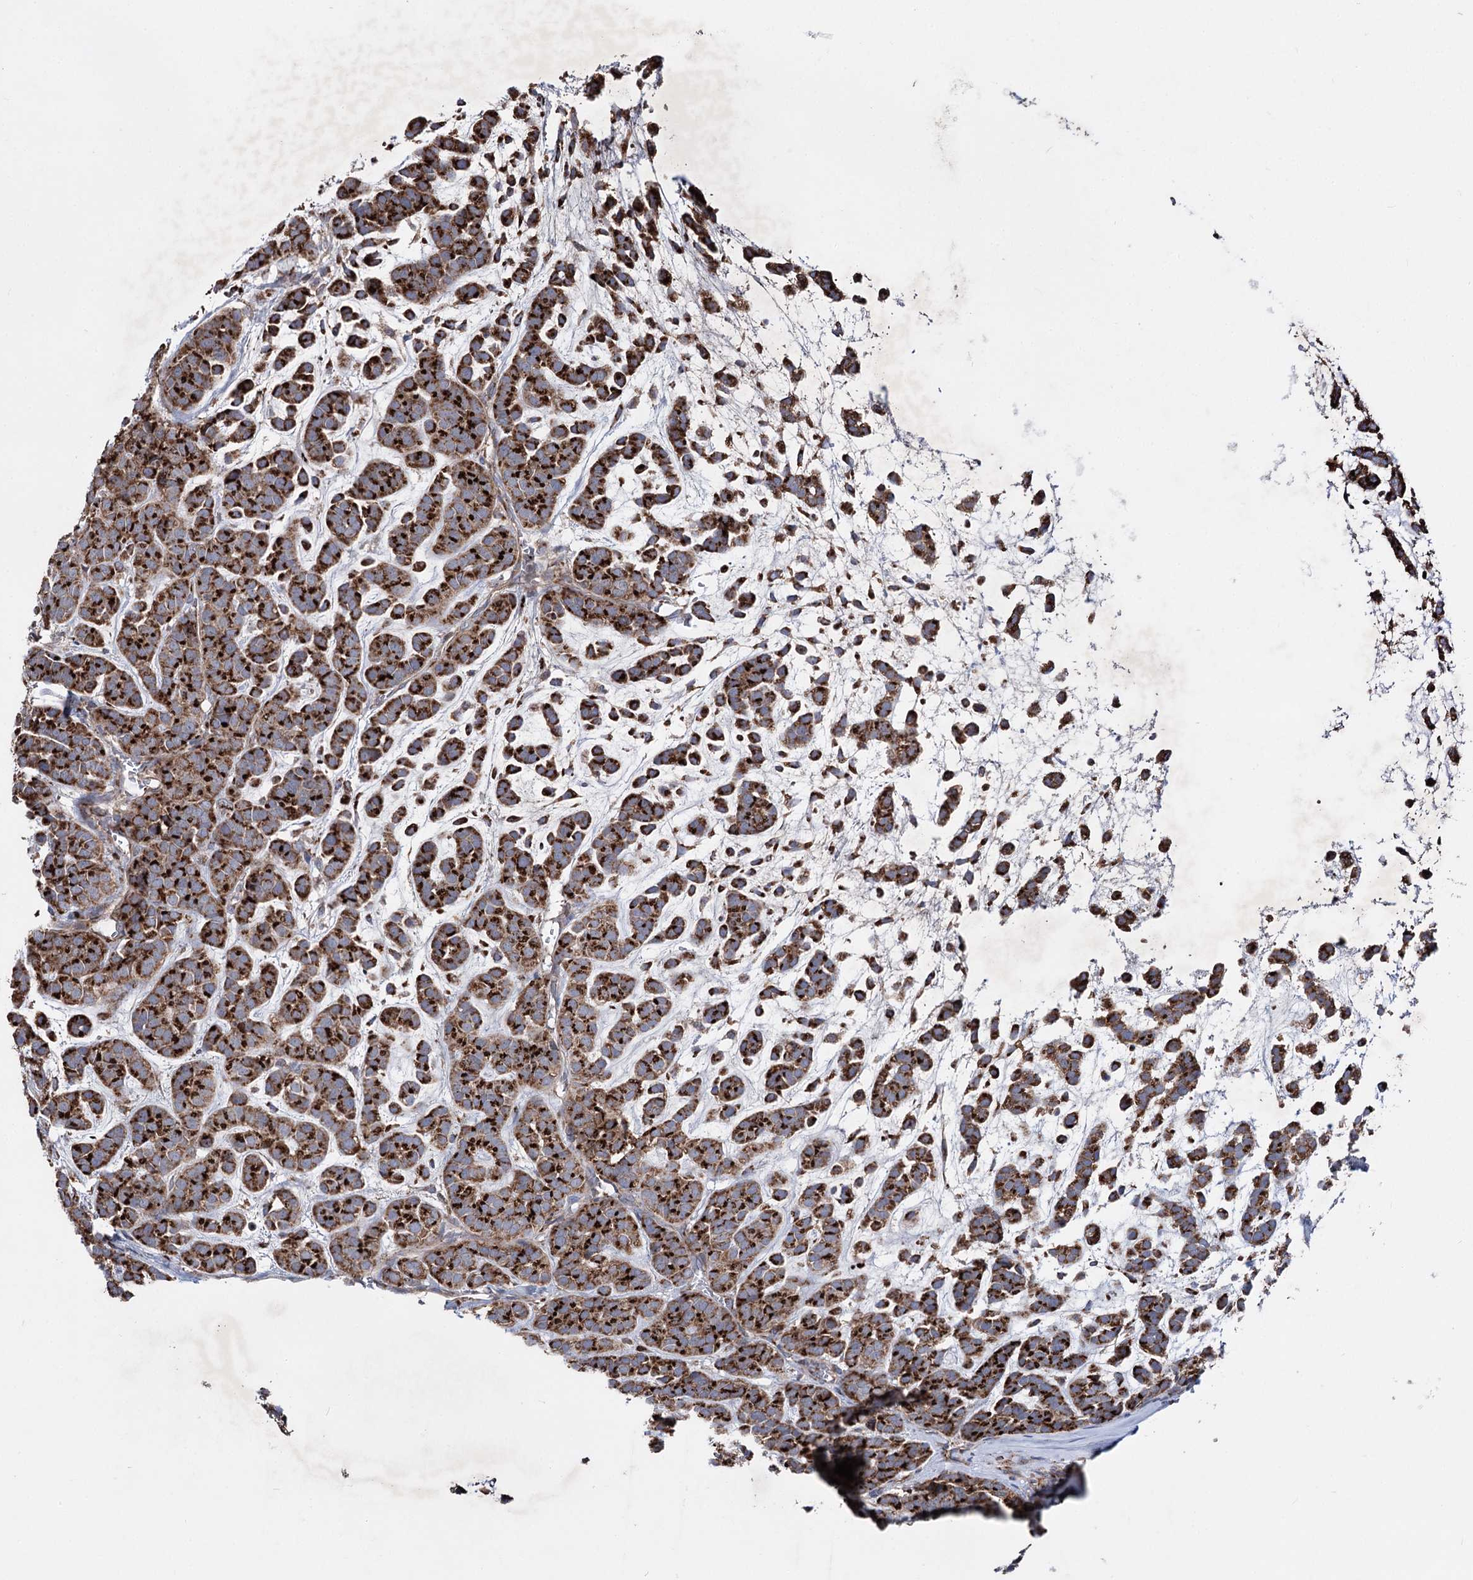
{"staining": {"intensity": "strong", "quantity": ">75%", "location": "cytoplasmic/membranous"}, "tissue": "head and neck cancer", "cell_type": "Tumor cells", "image_type": "cancer", "snomed": [{"axis": "morphology", "description": "Adenocarcinoma, NOS"}, {"axis": "morphology", "description": "Adenoma, NOS"}, {"axis": "topography", "description": "Head-Neck"}], "caption": "Strong cytoplasmic/membranous protein positivity is present in about >75% of tumor cells in head and neck cancer (adenoma).", "gene": "ARHGAP20", "patient": {"sex": "female", "age": 55}}